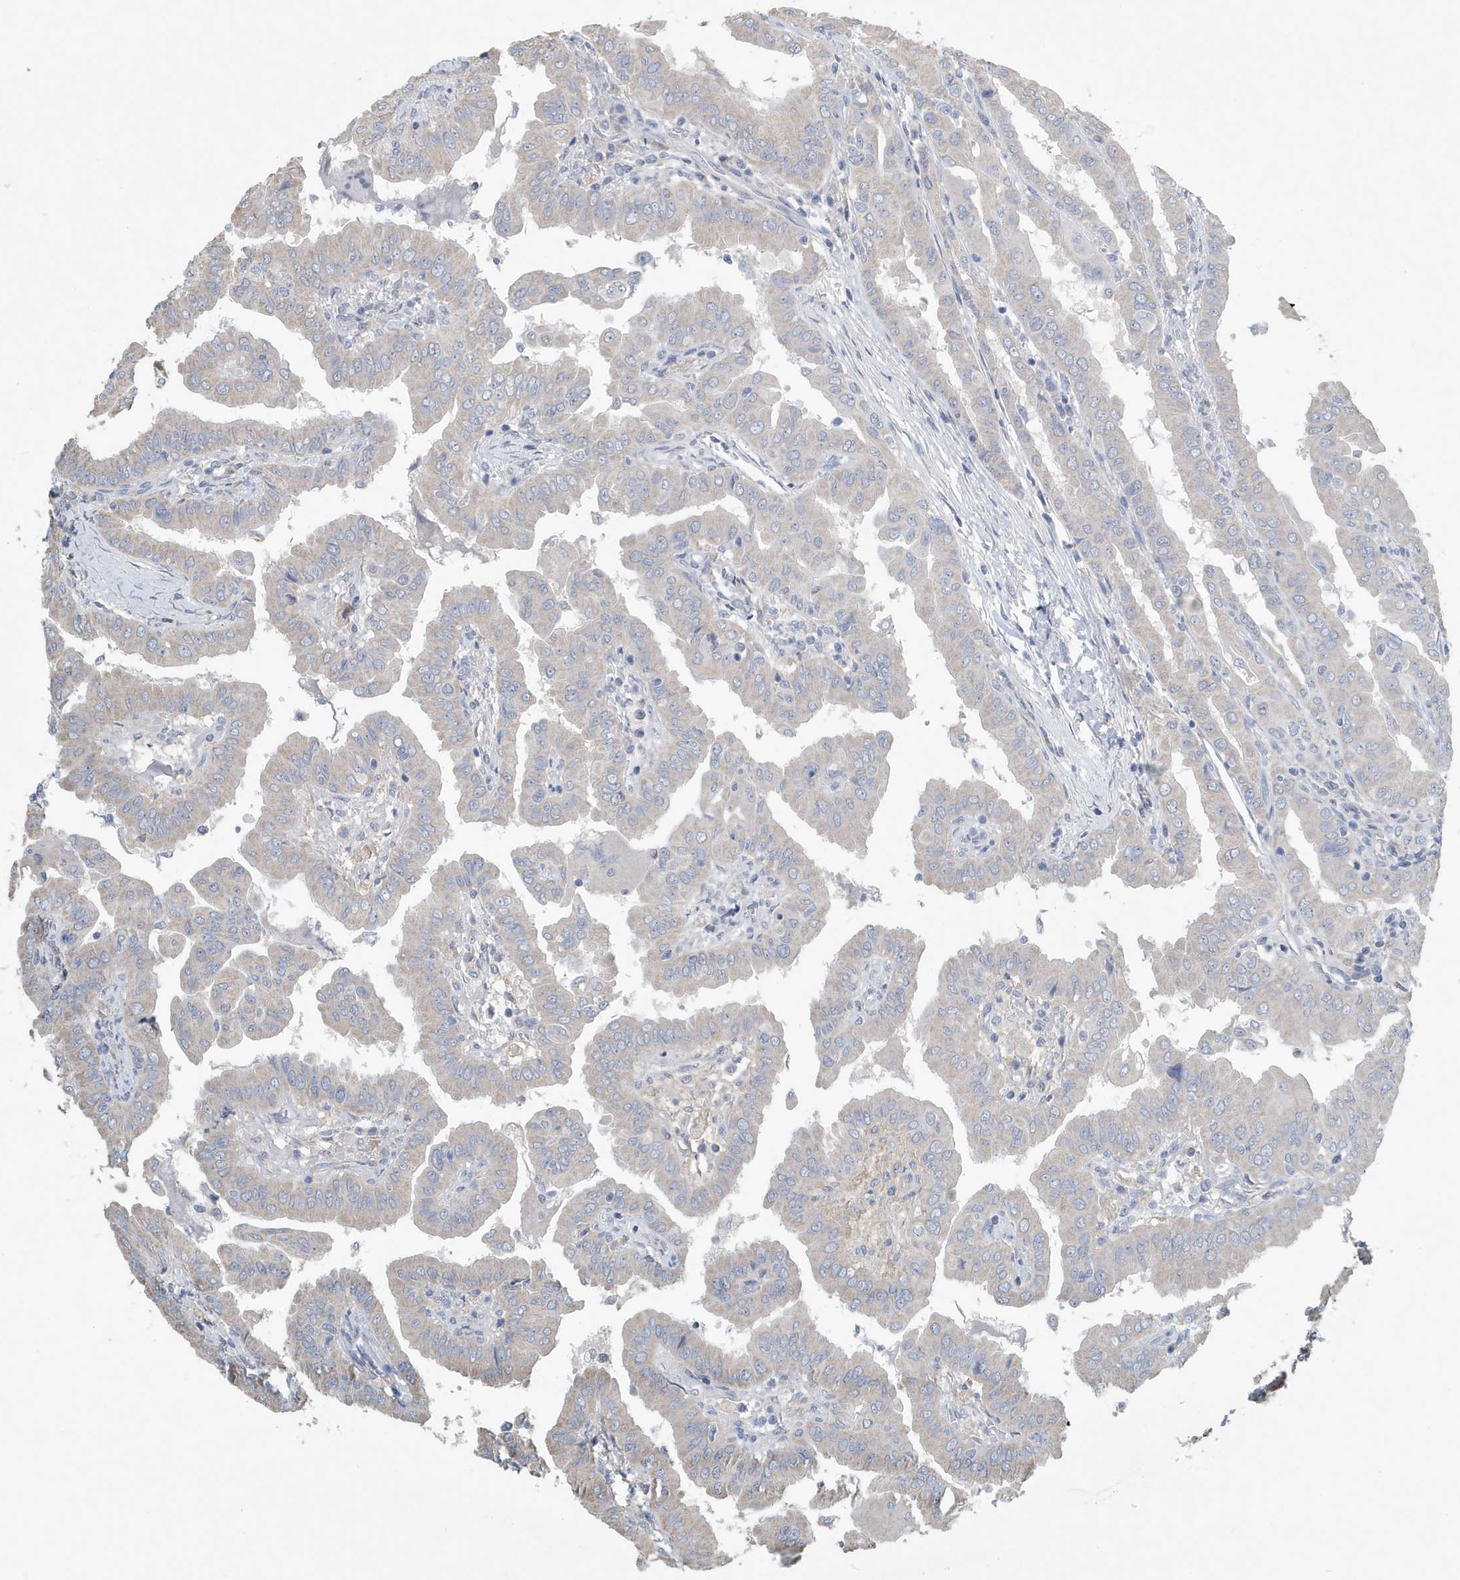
{"staining": {"intensity": "weak", "quantity": "<25%", "location": "cytoplasmic/membranous"}, "tissue": "thyroid cancer", "cell_type": "Tumor cells", "image_type": "cancer", "snomed": [{"axis": "morphology", "description": "Papillary adenocarcinoma, NOS"}, {"axis": "topography", "description": "Thyroid gland"}], "caption": "Papillary adenocarcinoma (thyroid) was stained to show a protein in brown. There is no significant staining in tumor cells.", "gene": "UGT2B4", "patient": {"sex": "male", "age": 33}}